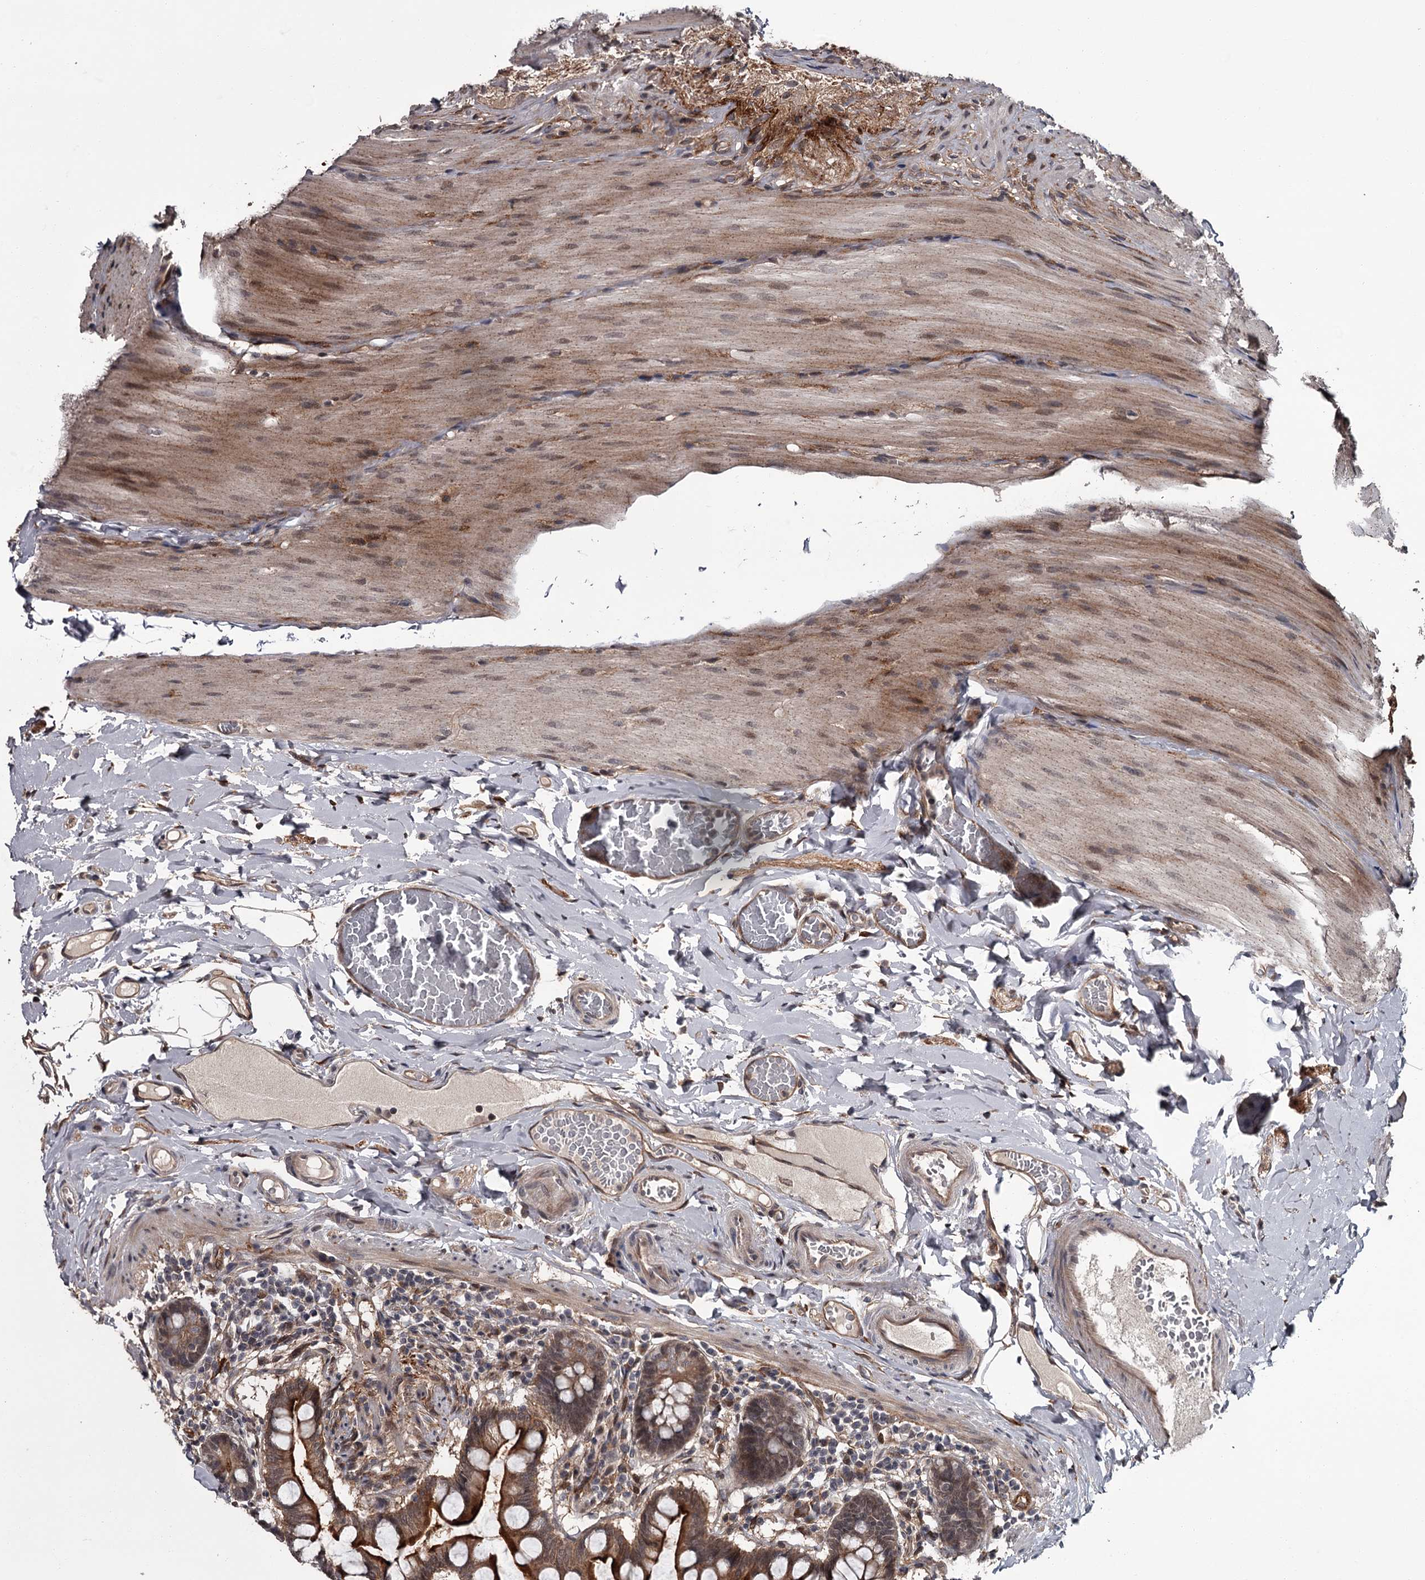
{"staining": {"intensity": "moderate", "quantity": ">75%", "location": "cytoplasmic/membranous"}, "tissue": "small intestine", "cell_type": "Glandular cells", "image_type": "normal", "snomed": [{"axis": "morphology", "description": "Normal tissue, NOS"}, {"axis": "topography", "description": "Small intestine"}], "caption": "Approximately >75% of glandular cells in normal small intestine demonstrate moderate cytoplasmic/membranous protein positivity as visualized by brown immunohistochemical staining.", "gene": "CDC42EP2", "patient": {"sex": "male", "age": 41}}